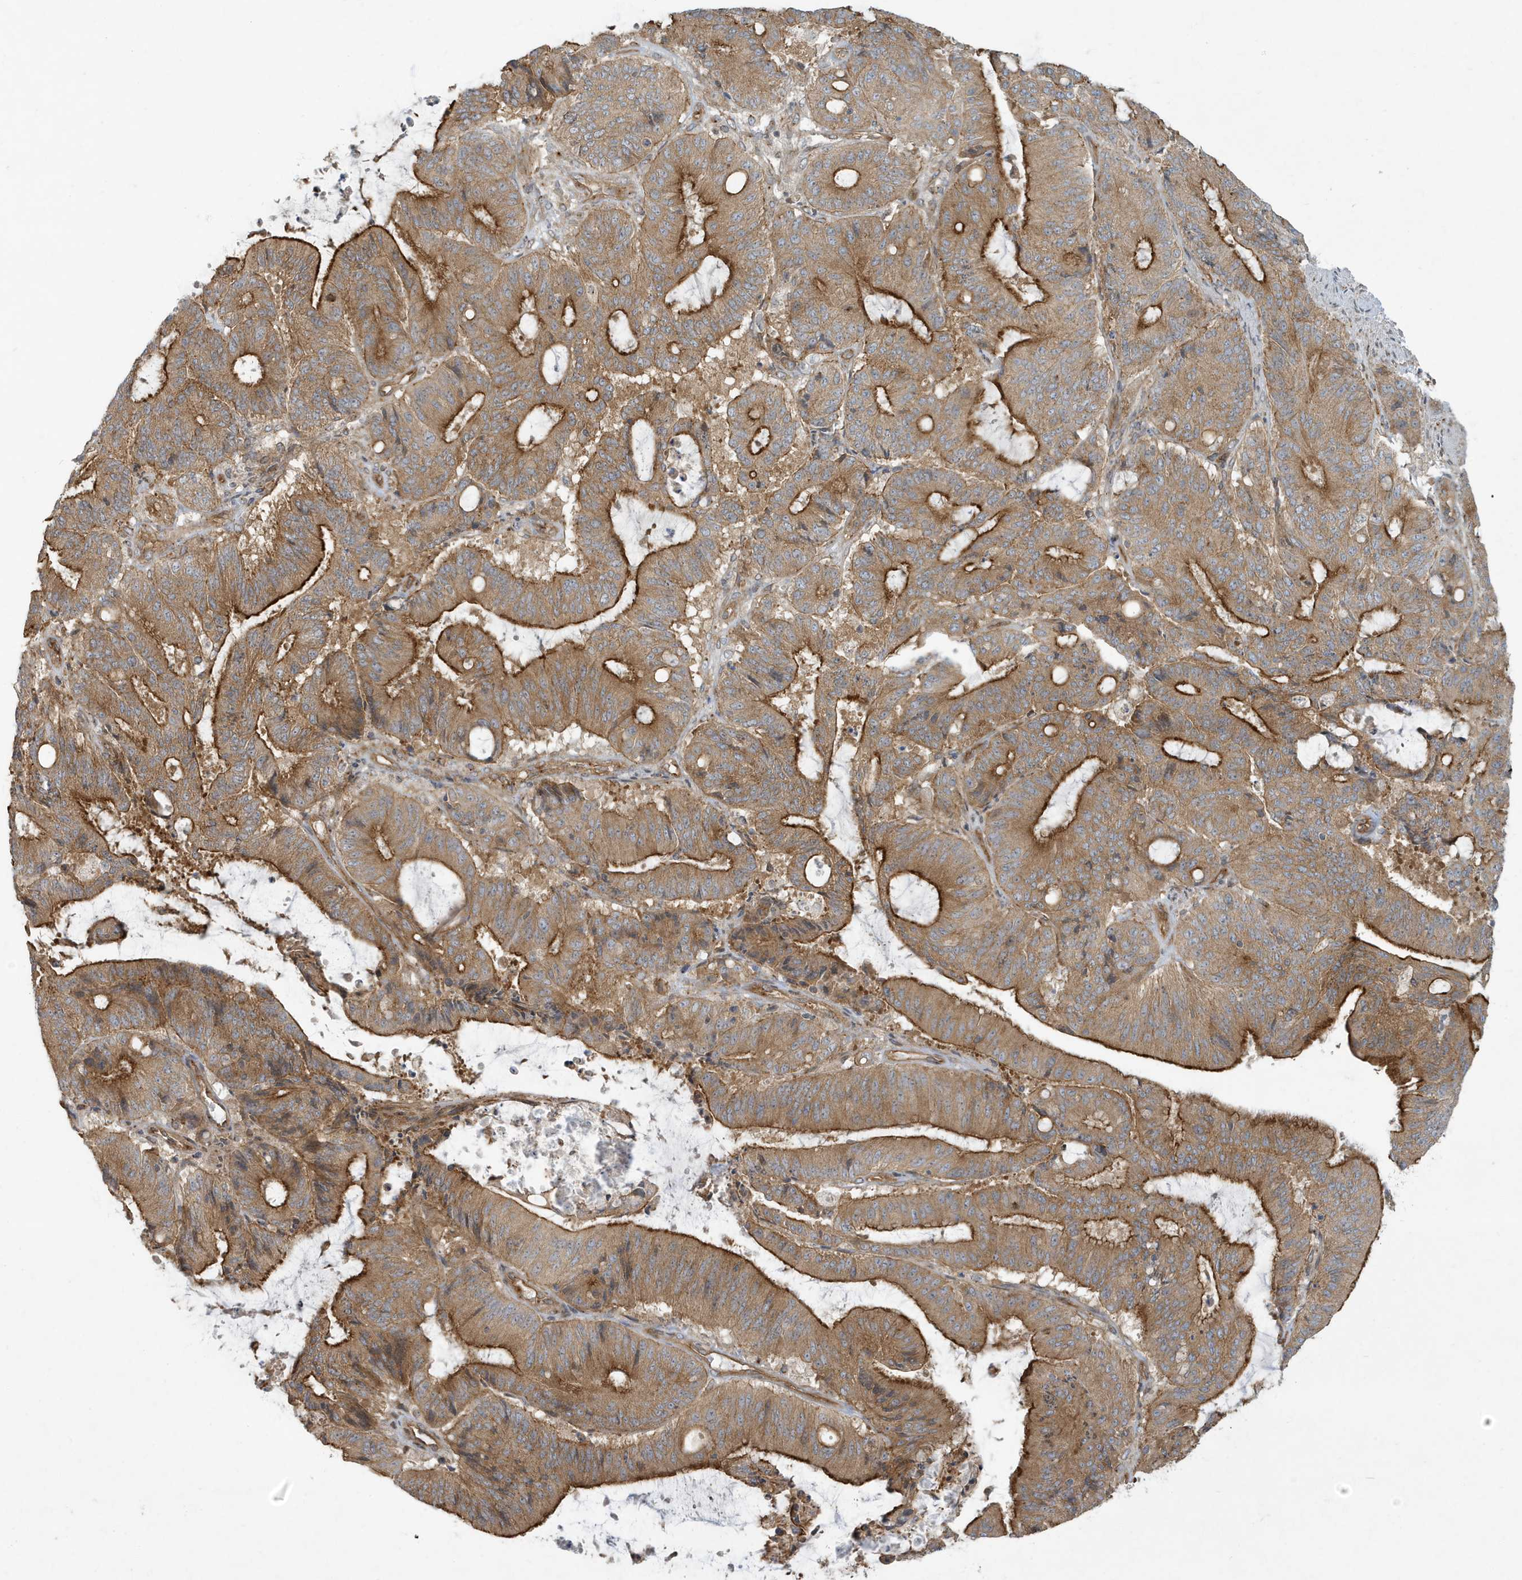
{"staining": {"intensity": "moderate", "quantity": ">75%", "location": "cytoplasmic/membranous"}, "tissue": "liver cancer", "cell_type": "Tumor cells", "image_type": "cancer", "snomed": [{"axis": "morphology", "description": "Normal tissue, NOS"}, {"axis": "morphology", "description": "Cholangiocarcinoma"}, {"axis": "topography", "description": "Liver"}, {"axis": "topography", "description": "Peripheral nerve tissue"}], "caption": "Immunohistochemical staining of liver cancer (cholangiocarcinoma) reveals medium levels of moderate cytoplasmic/membranous expression in about >75% of tumor cells. Nuclei are stained in blue.", "gene": "ATP23", "patient": {"sex": "female", "age": 73}}